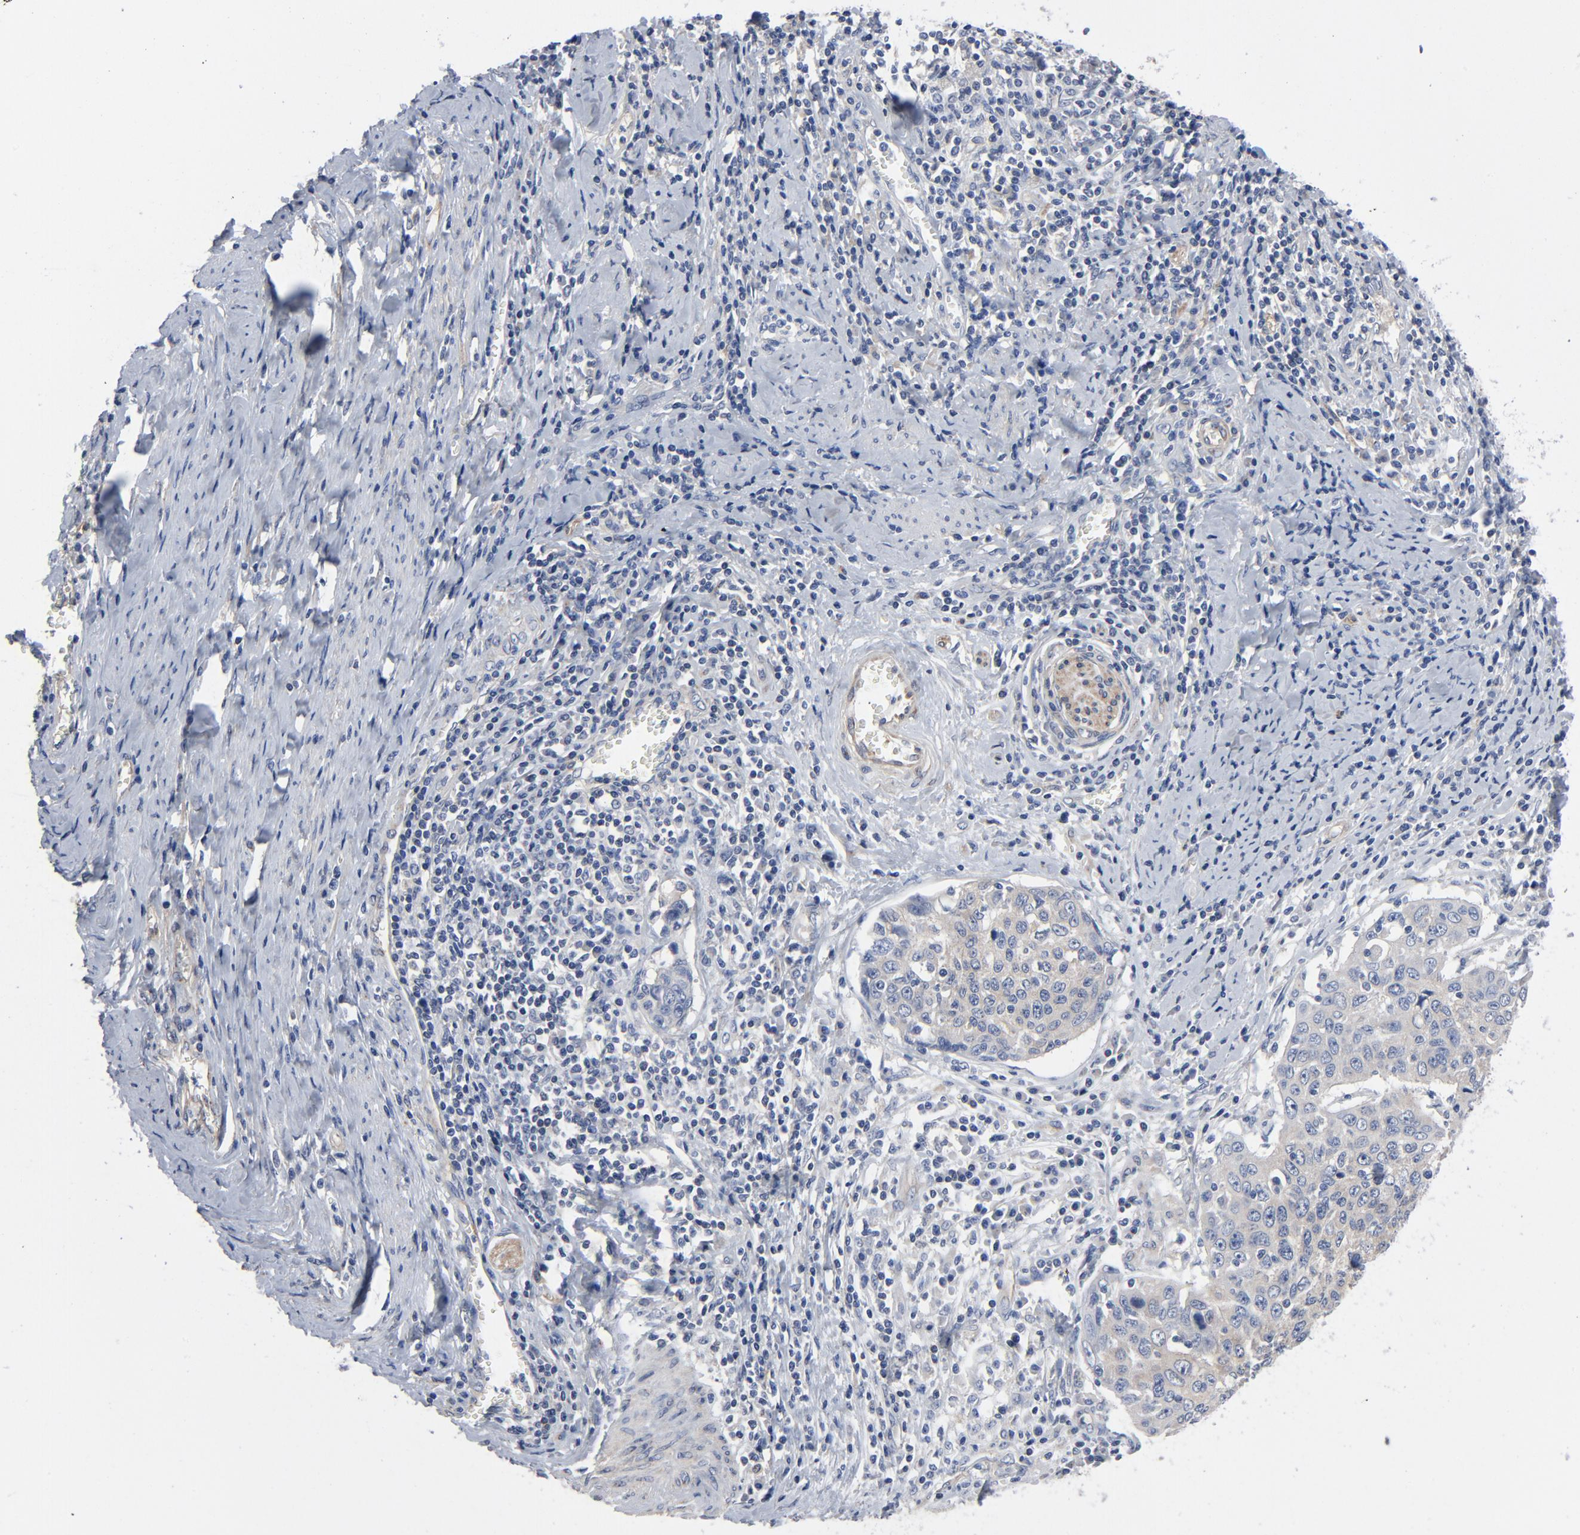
{"staining": {"intensity": "weak", "quantity": "25%-75%", "location": "cytoplasmic/membranous"}, "tissue": "cervical cancer", "cell_type": "Tumor cells", "image_type": "cancer", "snomed": [{"axis": "morphology", "description": "Squamous cell carcinoma, NOS"}, {"axis": "topography", "description": "Cervix"}], "caption": "Cervical squamous cell carcinoma tissue exhibits weak cytoplasmic/membranous positivity in about 25%-75% of tumor cells", "gene": "DYNLT3", "patient": {"sex": "female", "age": 53}}